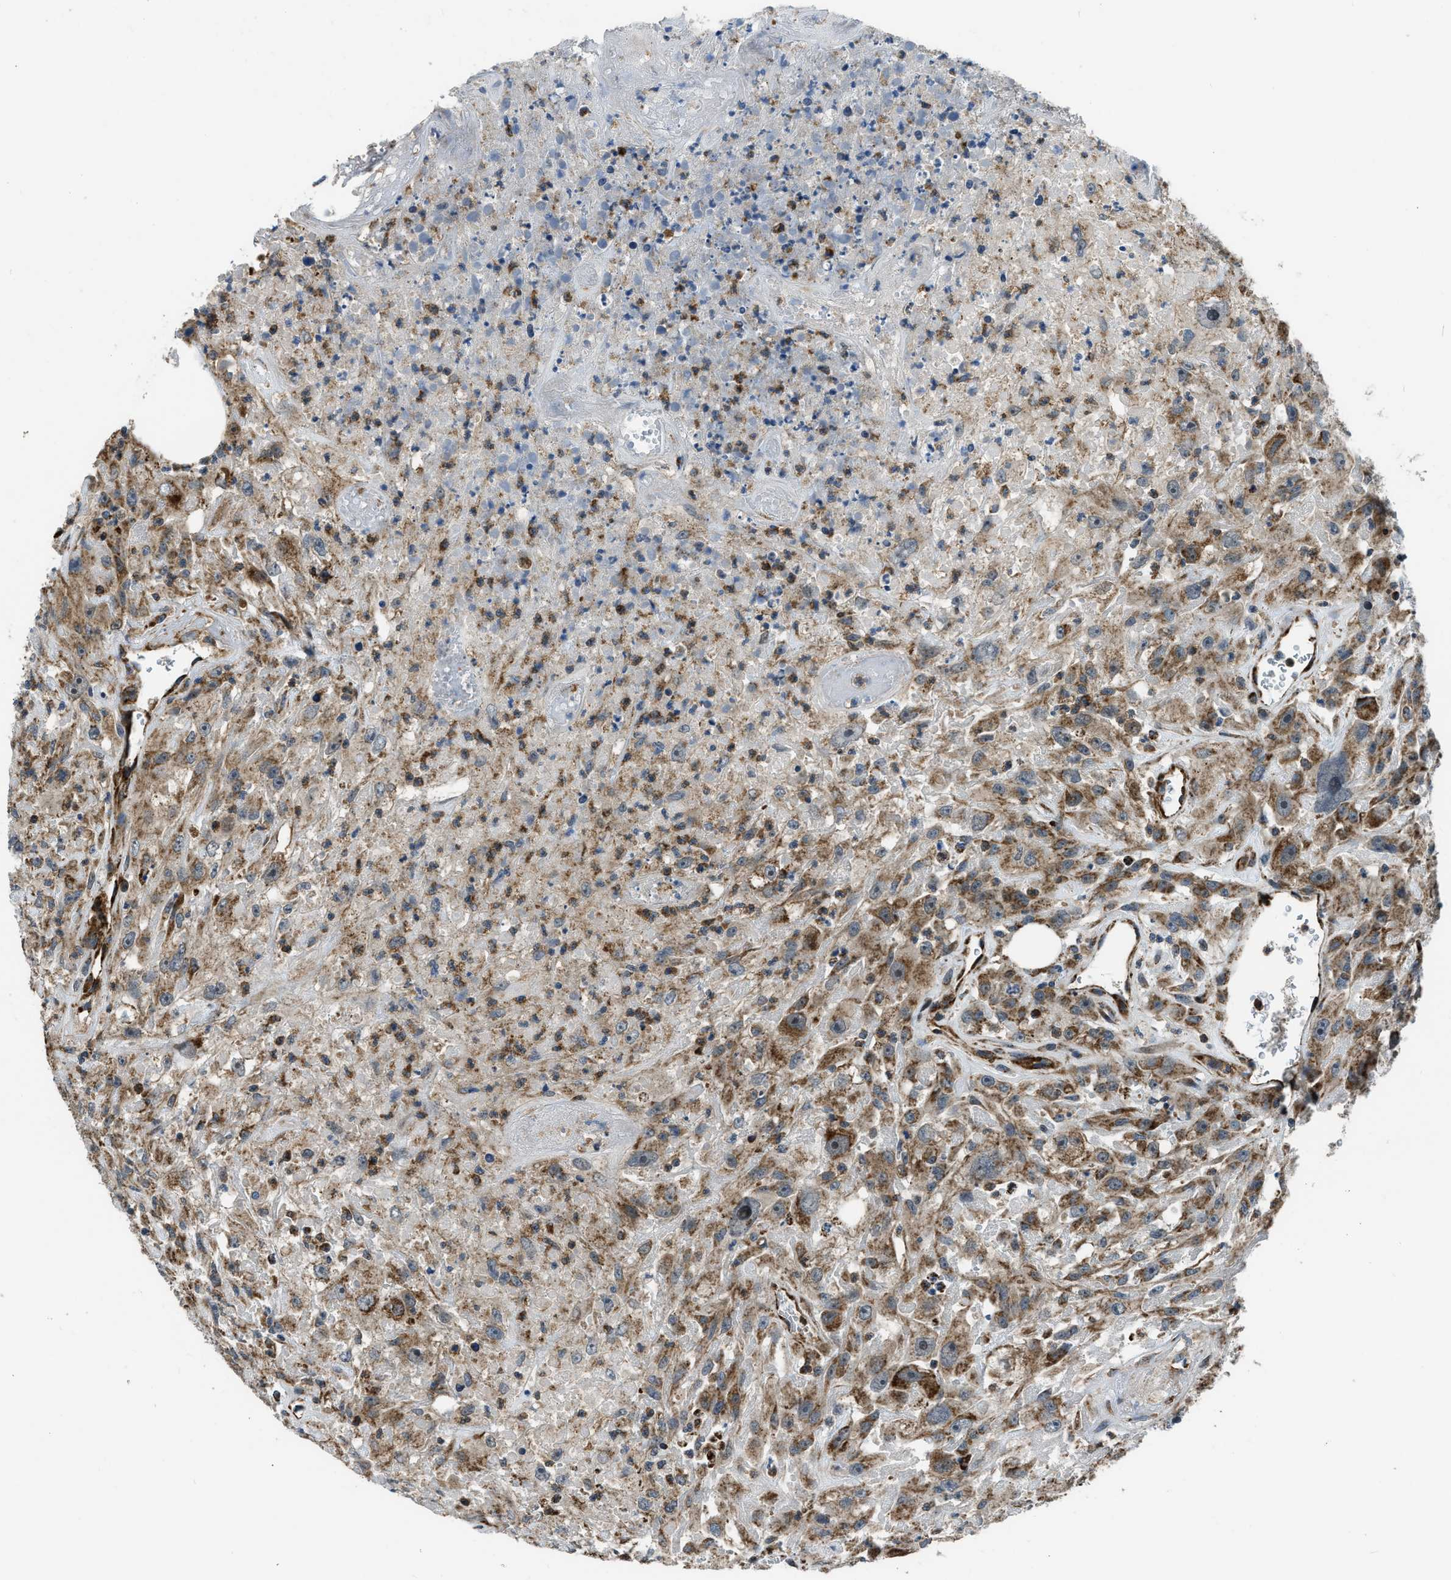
{"staining": {"intensity": "moderate", "quantity": ">75%", "location": "cytoplasmic/membranous"}, "tissue": "urothelial cancer", "cell_type": "Tumor cells", "image_type": "cancer", "snomed": [{"axis": "morphology", "description": "Urothelial carcinoma, High grade"}, {"axis": "topography", "description": "Urinary bladder"}], "caption": "Human urothelial cancer stained with a protein marker displays moderate staining in tumor cells.", "gene": "GSDME", "patient": {"sex": "male", "age": 46}}